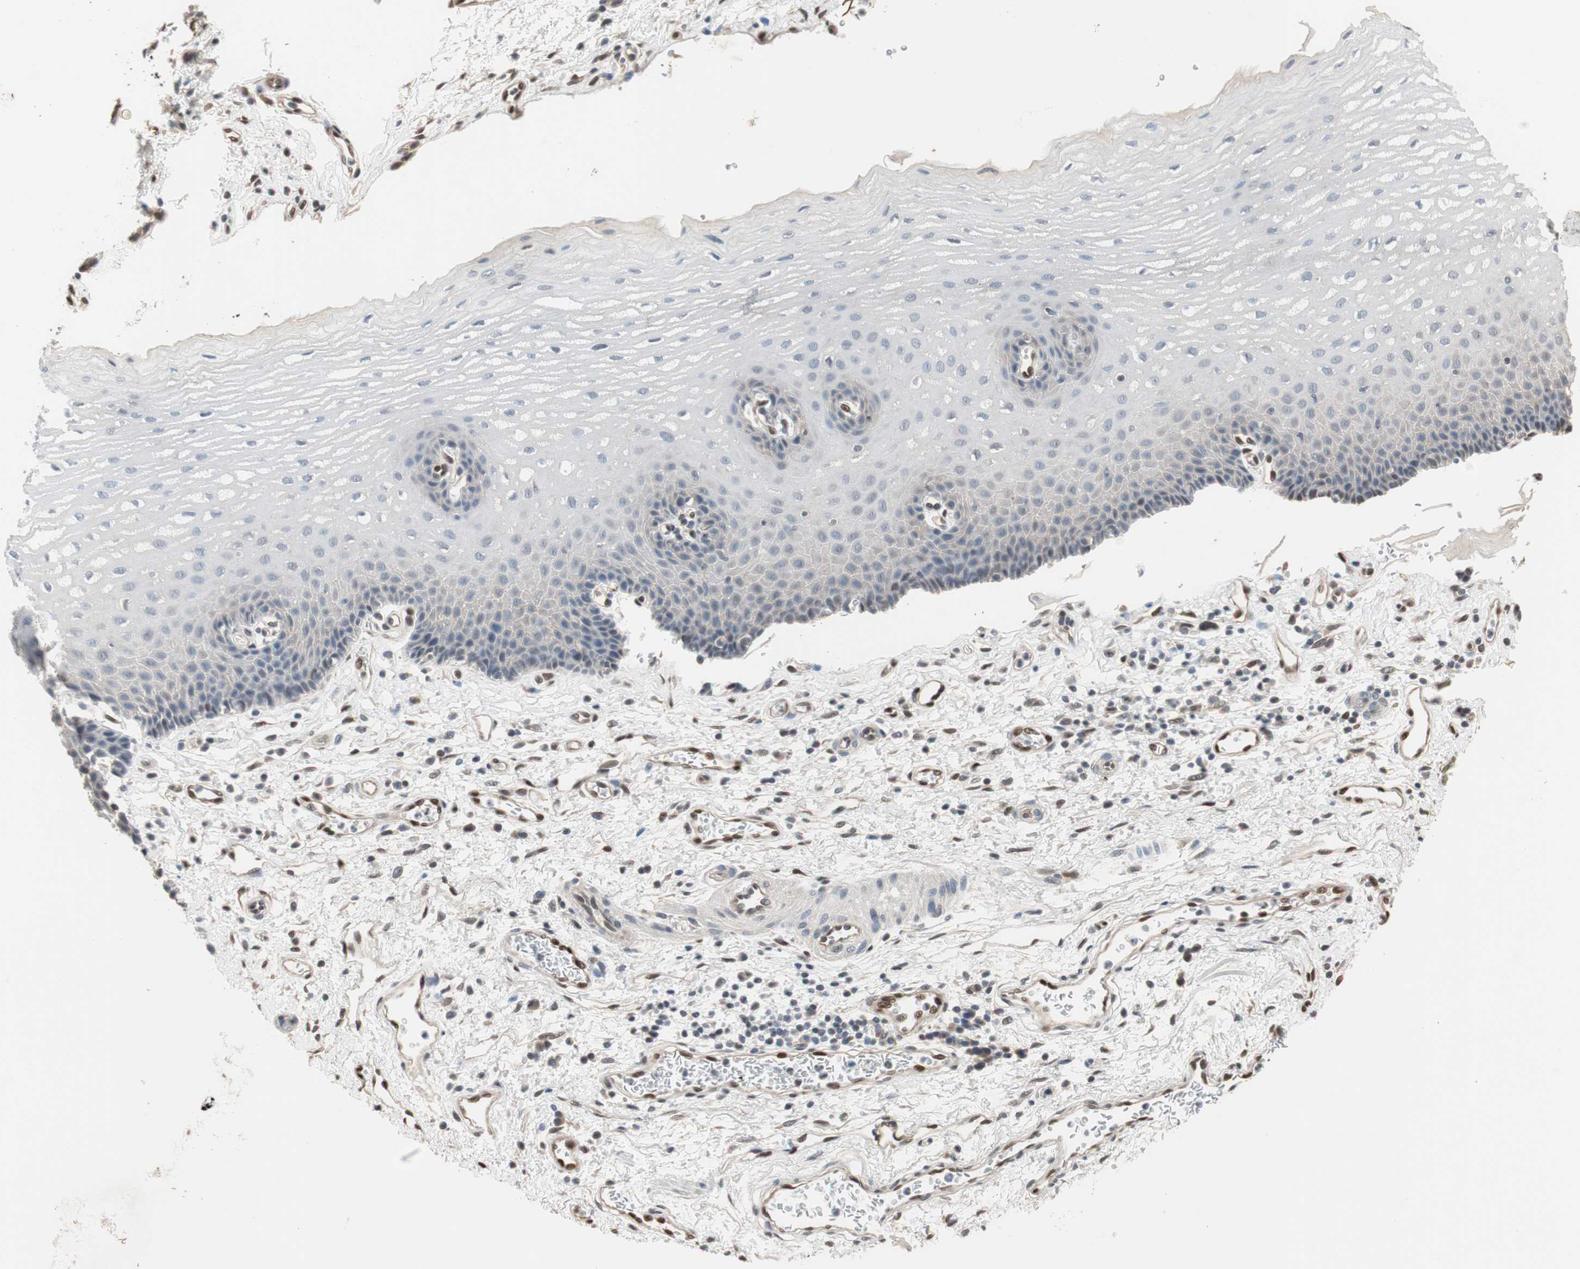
{"staining": {"intensity": "negative", "quantity": "none", "location": "none"}, "tissue": "esophagus", "cell_type": "Squamous epithelial cells", "image_type": "normal", "snomed": [{"axis": "morphology", "description": "Normal tissue, NOS"}, {"axis": "topography", "description": "Esophagus"}], "caption": "Immunohistochemistry (IHC) photomicrograph of unremarkable esophagus: human esophagus stained with DAB (3,3'-diaminobenzidine) shows no significant protein positivity in squamous epithelial cells.", "gene": "PML", "patient": {"sex": "male", "age": 54}}